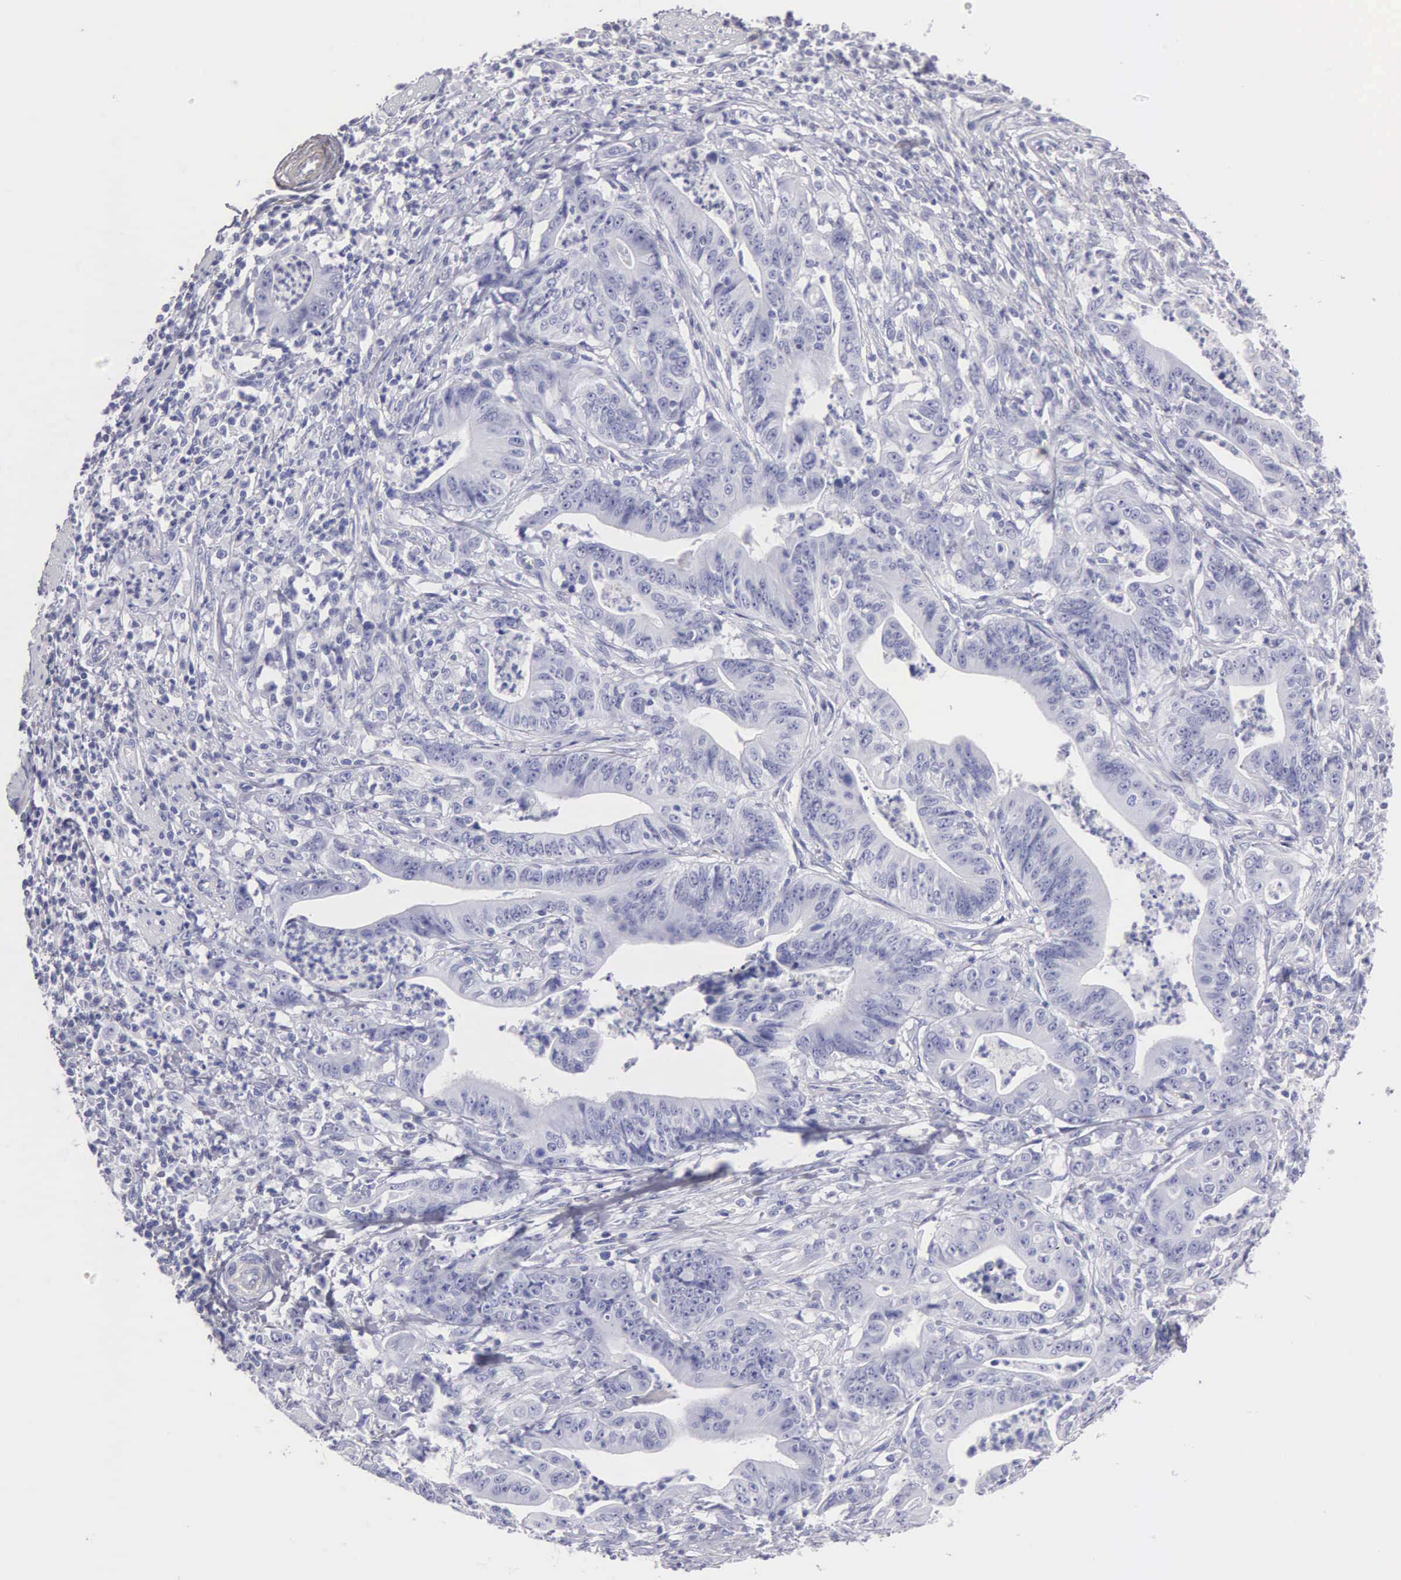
{"staining": {"intensity": "negative", "quantity": "none", "location": "none"}, "tissue": "stomach cancer", "cell_type": "Tumor cells", "image_type": "cancer", "snomed": [{"axis": "morphology", "description": "Adenocarcinoma, NOS"}, {"axis": "topography", "description": "Stomach, lower"}], "caption": "Immunohistochemical staining of stomach adenocarcinoma demonstrates no significant staining in tumor cells.", "gene": "FBLN5", "patient": {"sex": "female", "age": 86}}